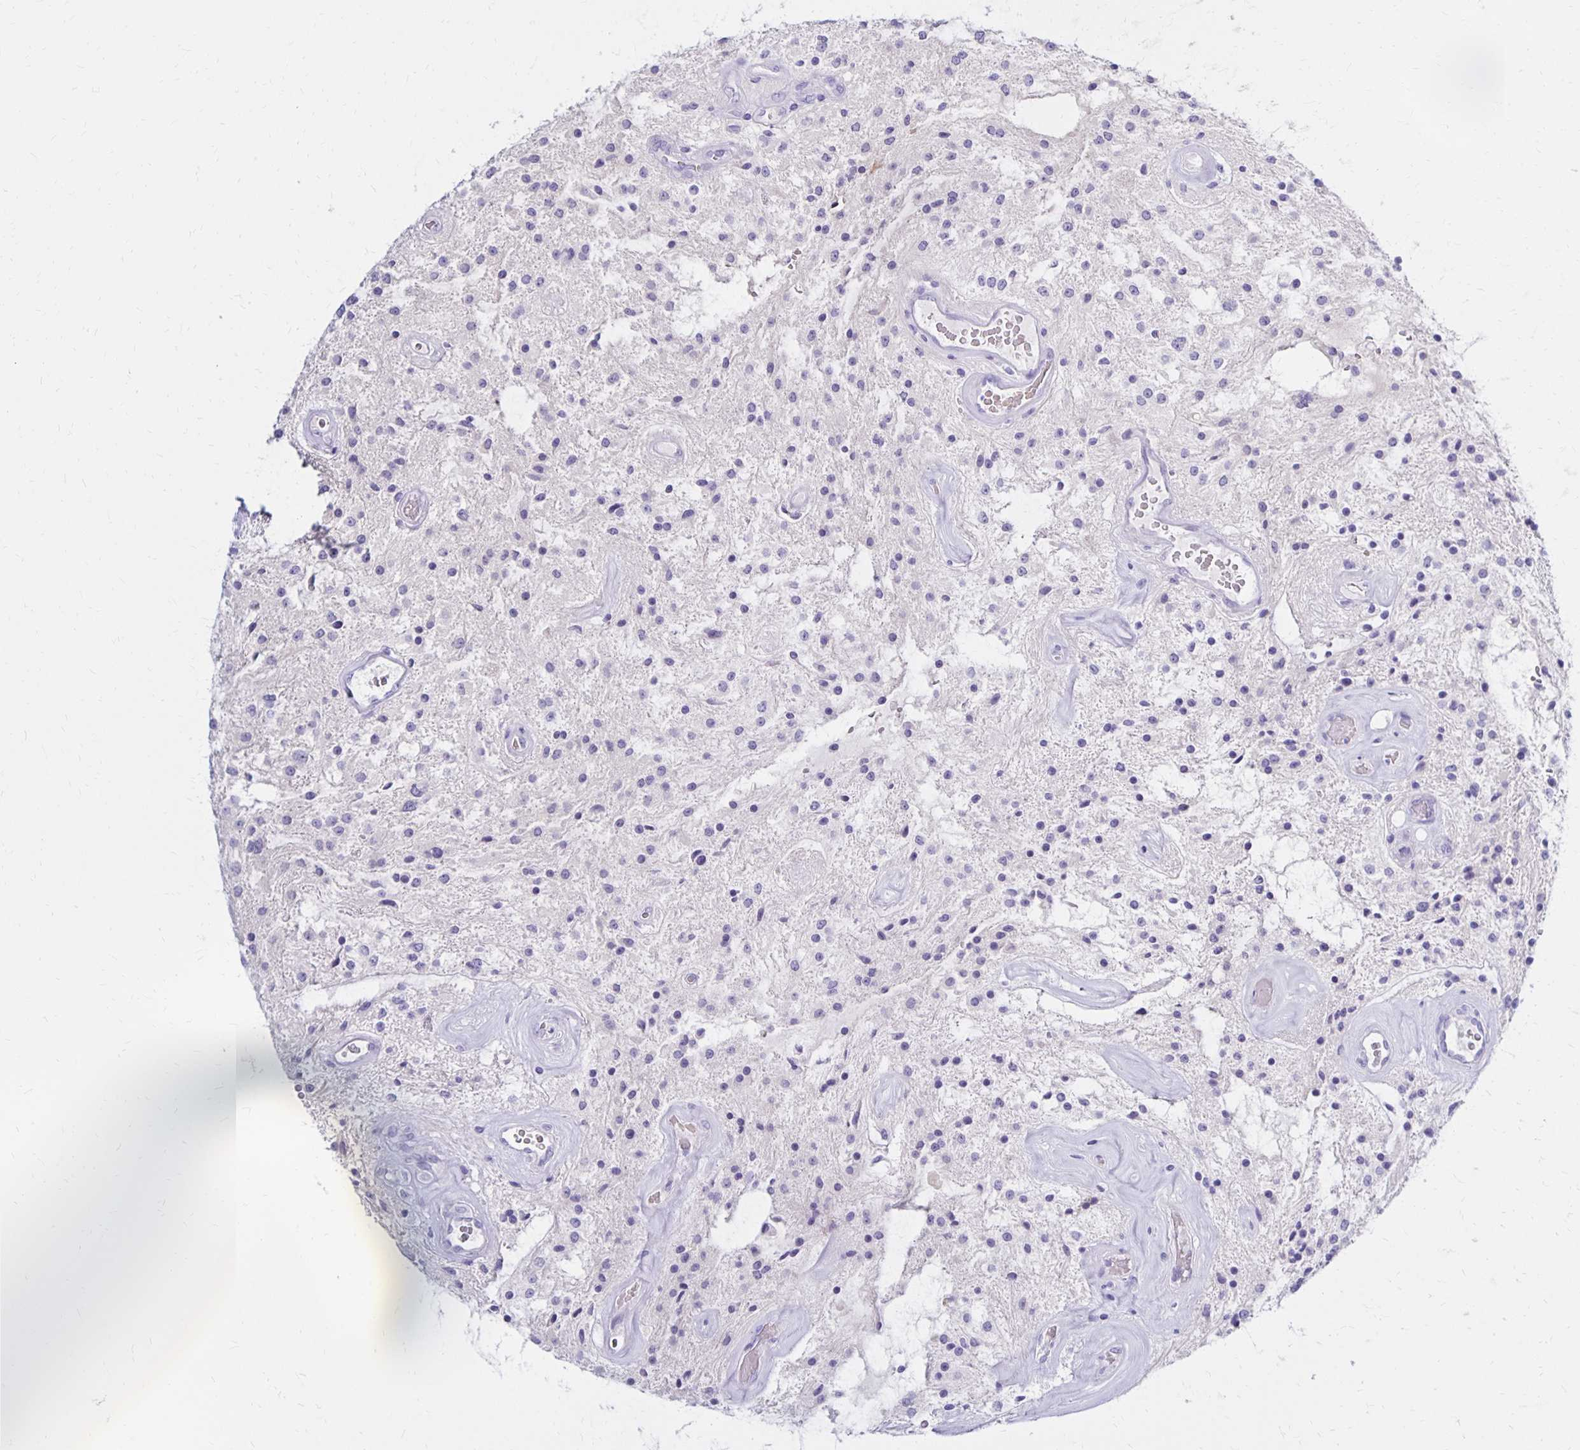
{"staining": {"intensity": "negative", "quantity": "none", "location": "none"}, "tissue": "glioma", "cell_type": "Tumor cells", "image_type": "cancer", "snomed": [{"axis": "morphology", "description": "Glioma, malignant, Low grade"}, {"axis": "topography", "description": "Cerebellum"}], "caption": "DAB immunohistochemical staining of malignant glioma (low-grade) demonstrates no significant expression in tumor cells.", "gene": "FNTB", "patient": {"sex": "female", "age": 14}}